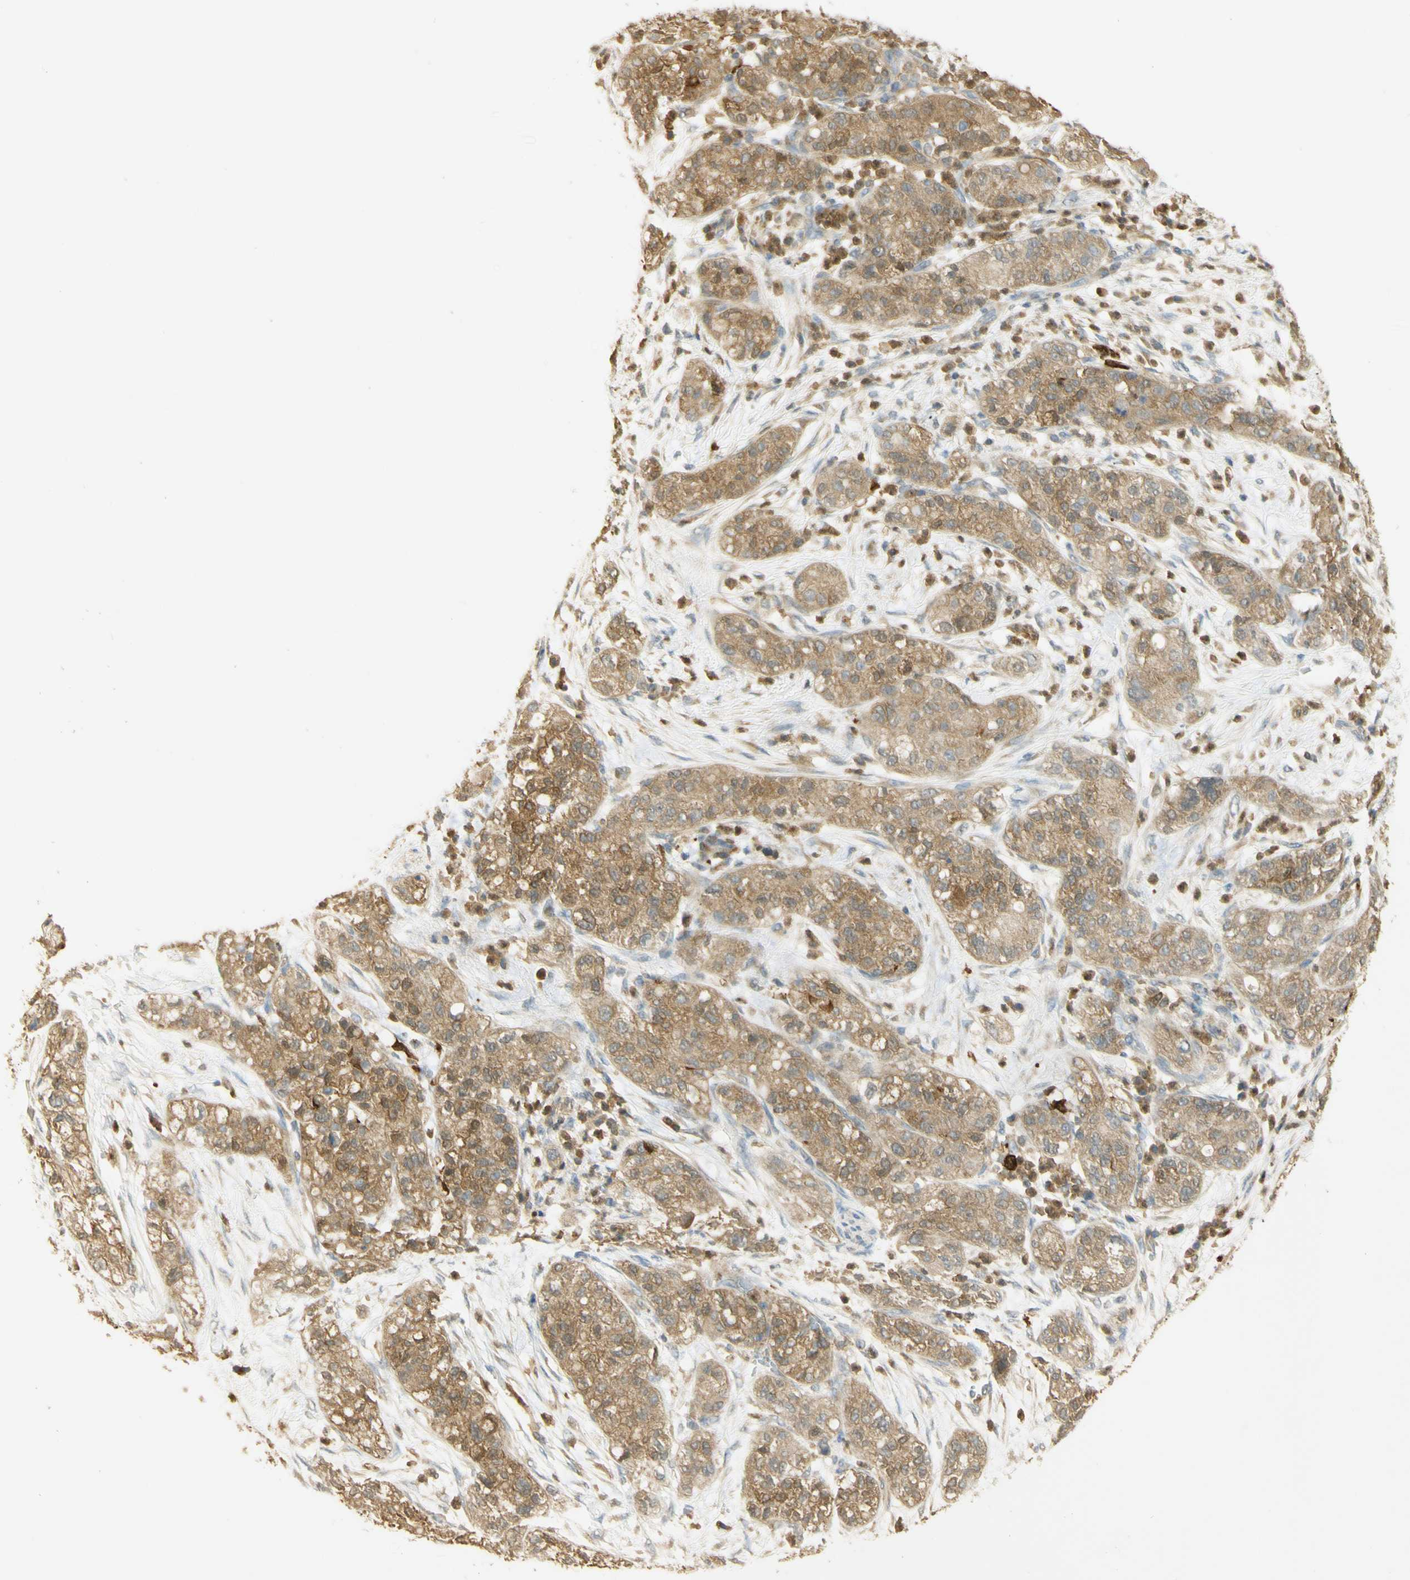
{"staining": {"intensity": "moderate", "quantity": ">75%", "location": "cytoplasmic/membranous"}, "tissue": "pancreatic cancer", "cell_type": "Tumor cells", "image_type": "cancer", "snomed": [{"axis": "morphology", "description": "Adenocarcinoma, NOS"}, {"axis": "topography", "description": "Pancreas"}], "caption": "Immunohistochemical staining of pancreatic cancer (adenocarcinoma) exhibits moderate cytoplasmic/membranous protein expression in approximately >75% of tumor cells. (Brightfield microscopy of DAB IHC at high magnification).", "gene": "PAK1", "patient": {"sex": "female", "age": 78}}